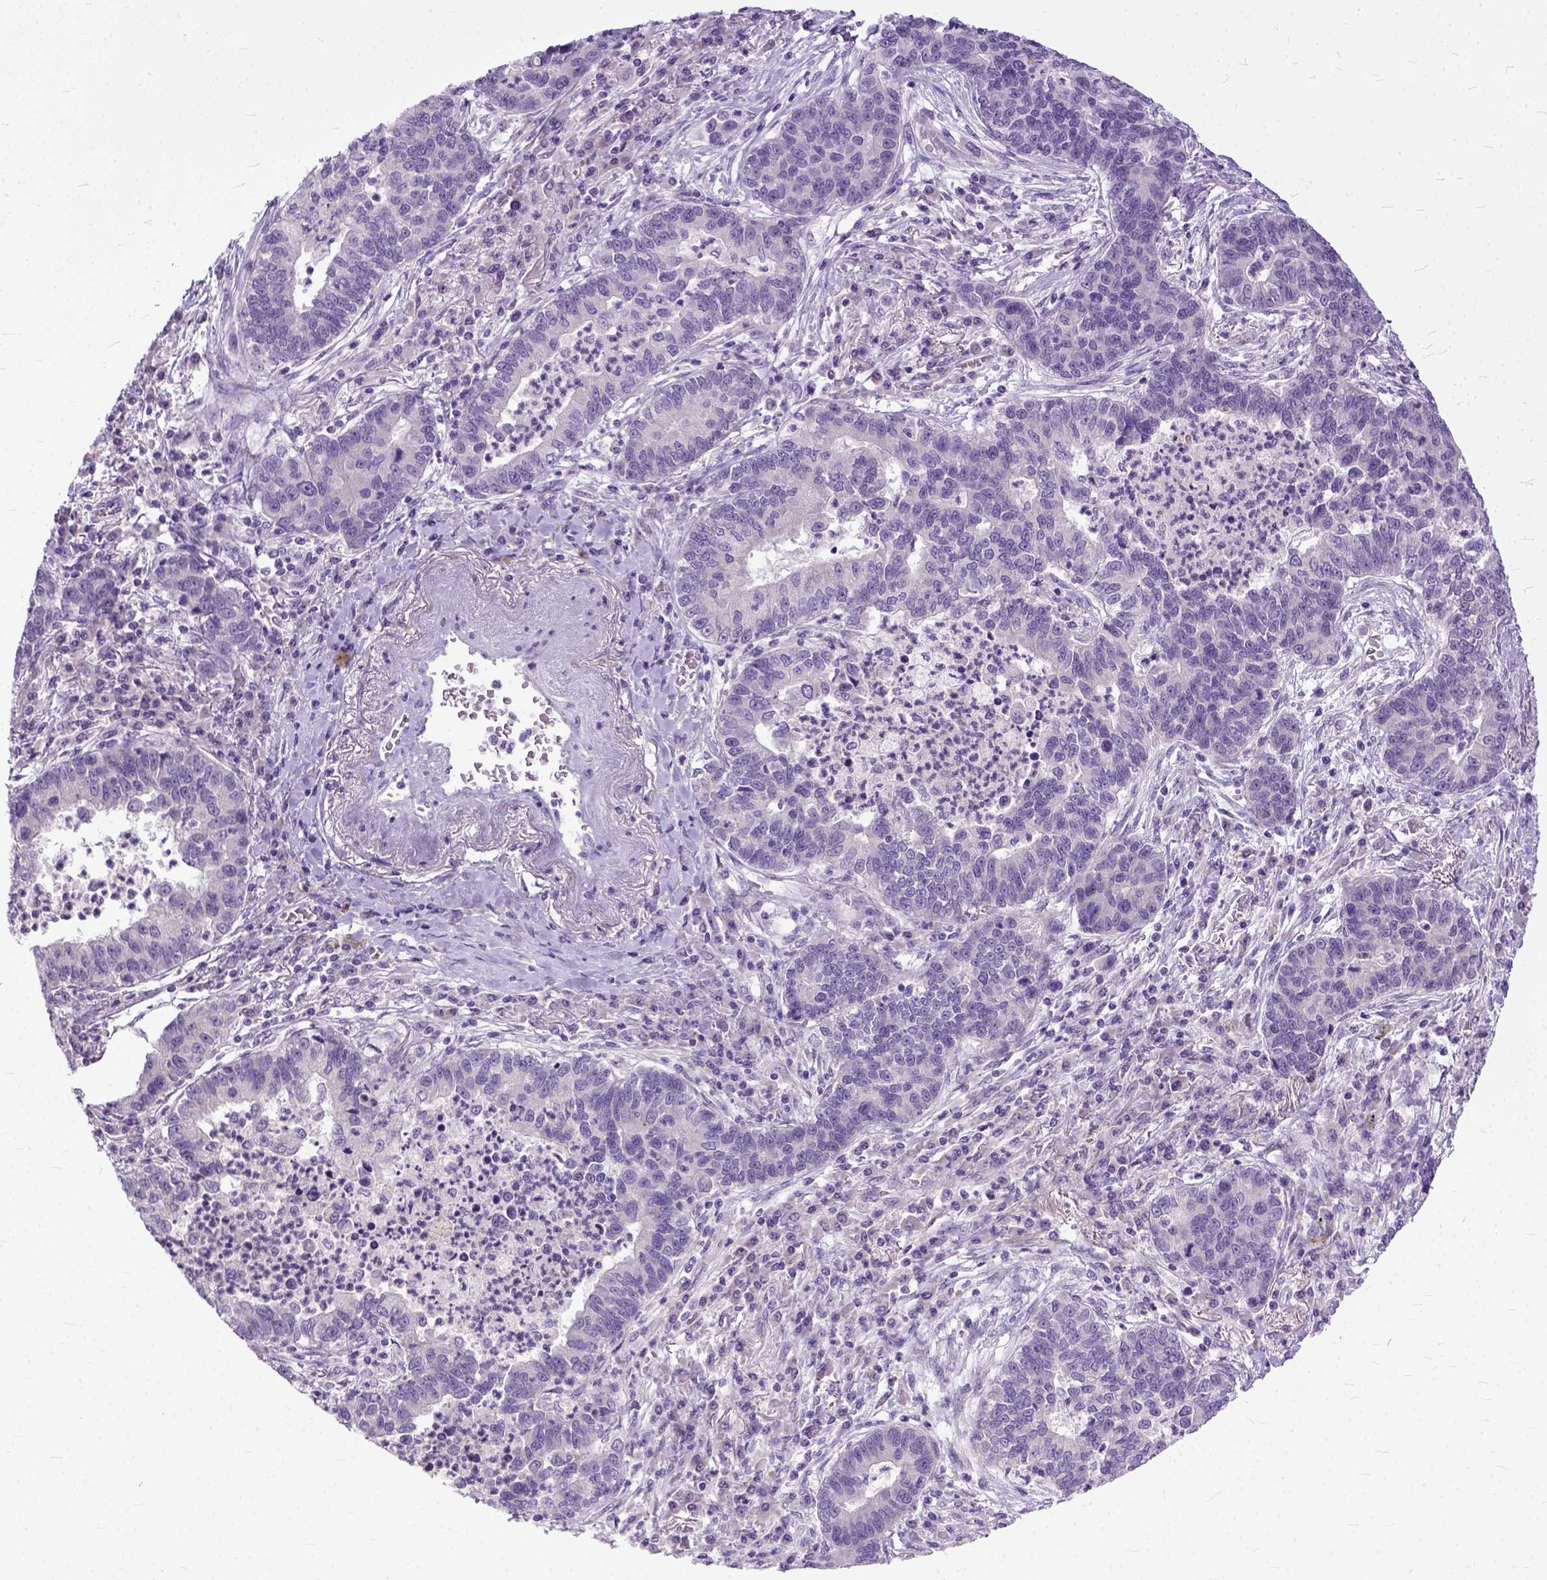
{"staining": {"intensity": "negative", "quantity": "none", "location": "none"}, "tissue": "lung cancer", "cell_type": "Tumor cells", "image_type": "cancer", "snomed": [{"axis": "morphology", "description": "Adenocarcinoma, NOS"}, {"axis": "topography", "description": "Lung"}], "caption": "High power microscopy micrograph of an immunohistochemistry micrograph of lung cancer, revealing no significant expression in tumor cells.", "gene": "TCEAL7", "patient": {"sex": "female", "age": 57}}